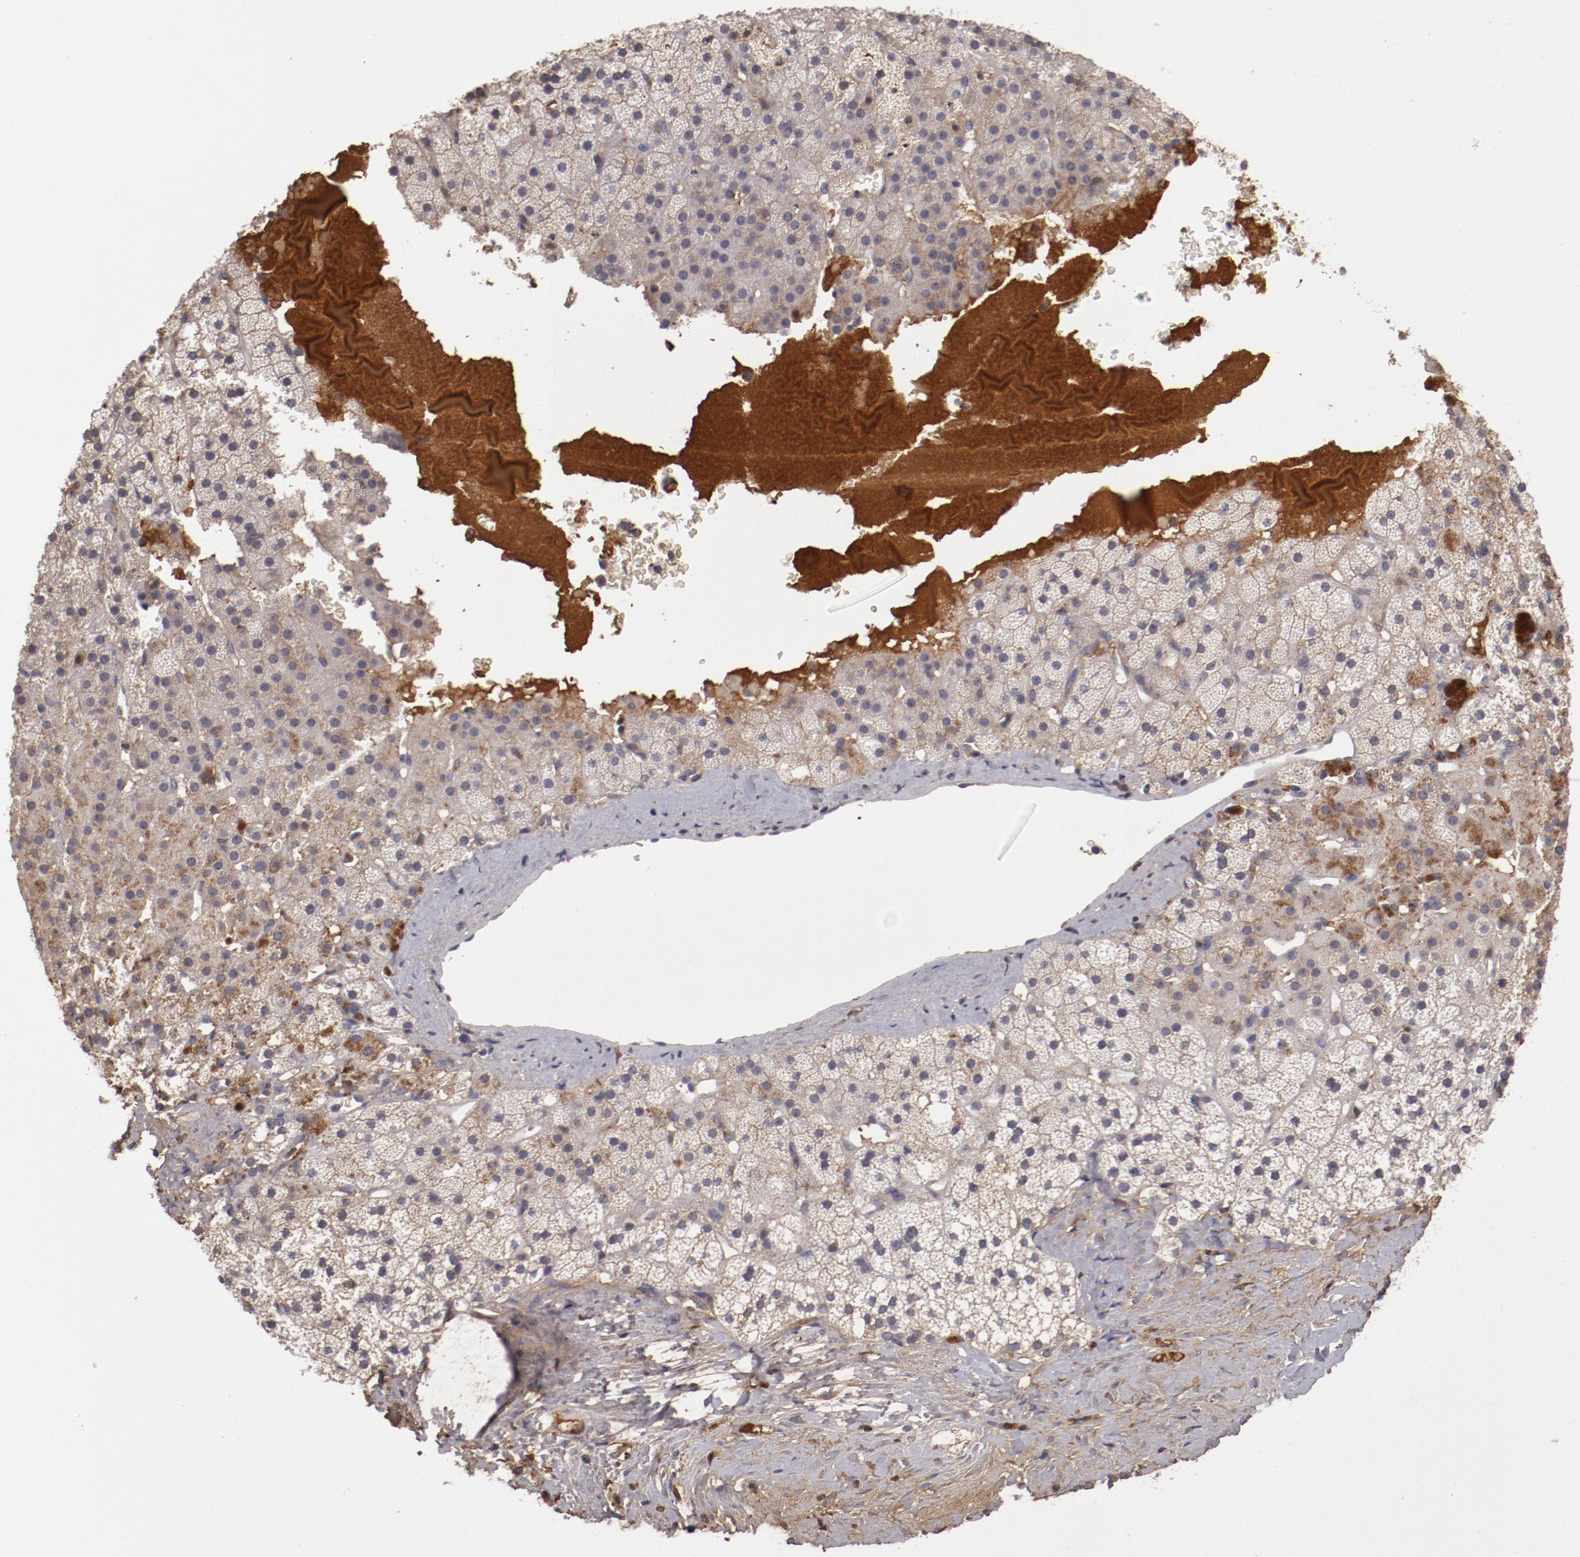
{"staining": {"intensity": "moderate", "quantity": "25%-75%", "location": "cytoplasmic/membranous"}, "tissue": "adrenal gland", "cell_type": "Glandular cells", "image_type": "normal", "snomed": [{"axis": "morphology", "description": "Normal tissue, NOS"}, {"axis": "topography", "description": "Adrenal gland"}], "caption": "High-magnification brightfield microscopy of benign adrenal gland stained with DAB (brown) and counterstained with hematoxylin (blue). glandular cells exhibit moderate cytoplasmic/membranous expression is present in approximately25%-75% of cells. Using DAB (3,3'-diaminobenzidine) (brown) and hematoxylin (blue) stains, captured at high magnification using brightfield microscopy.", "gene": "CP", "patient": {"sex": "male", "age": 35}}